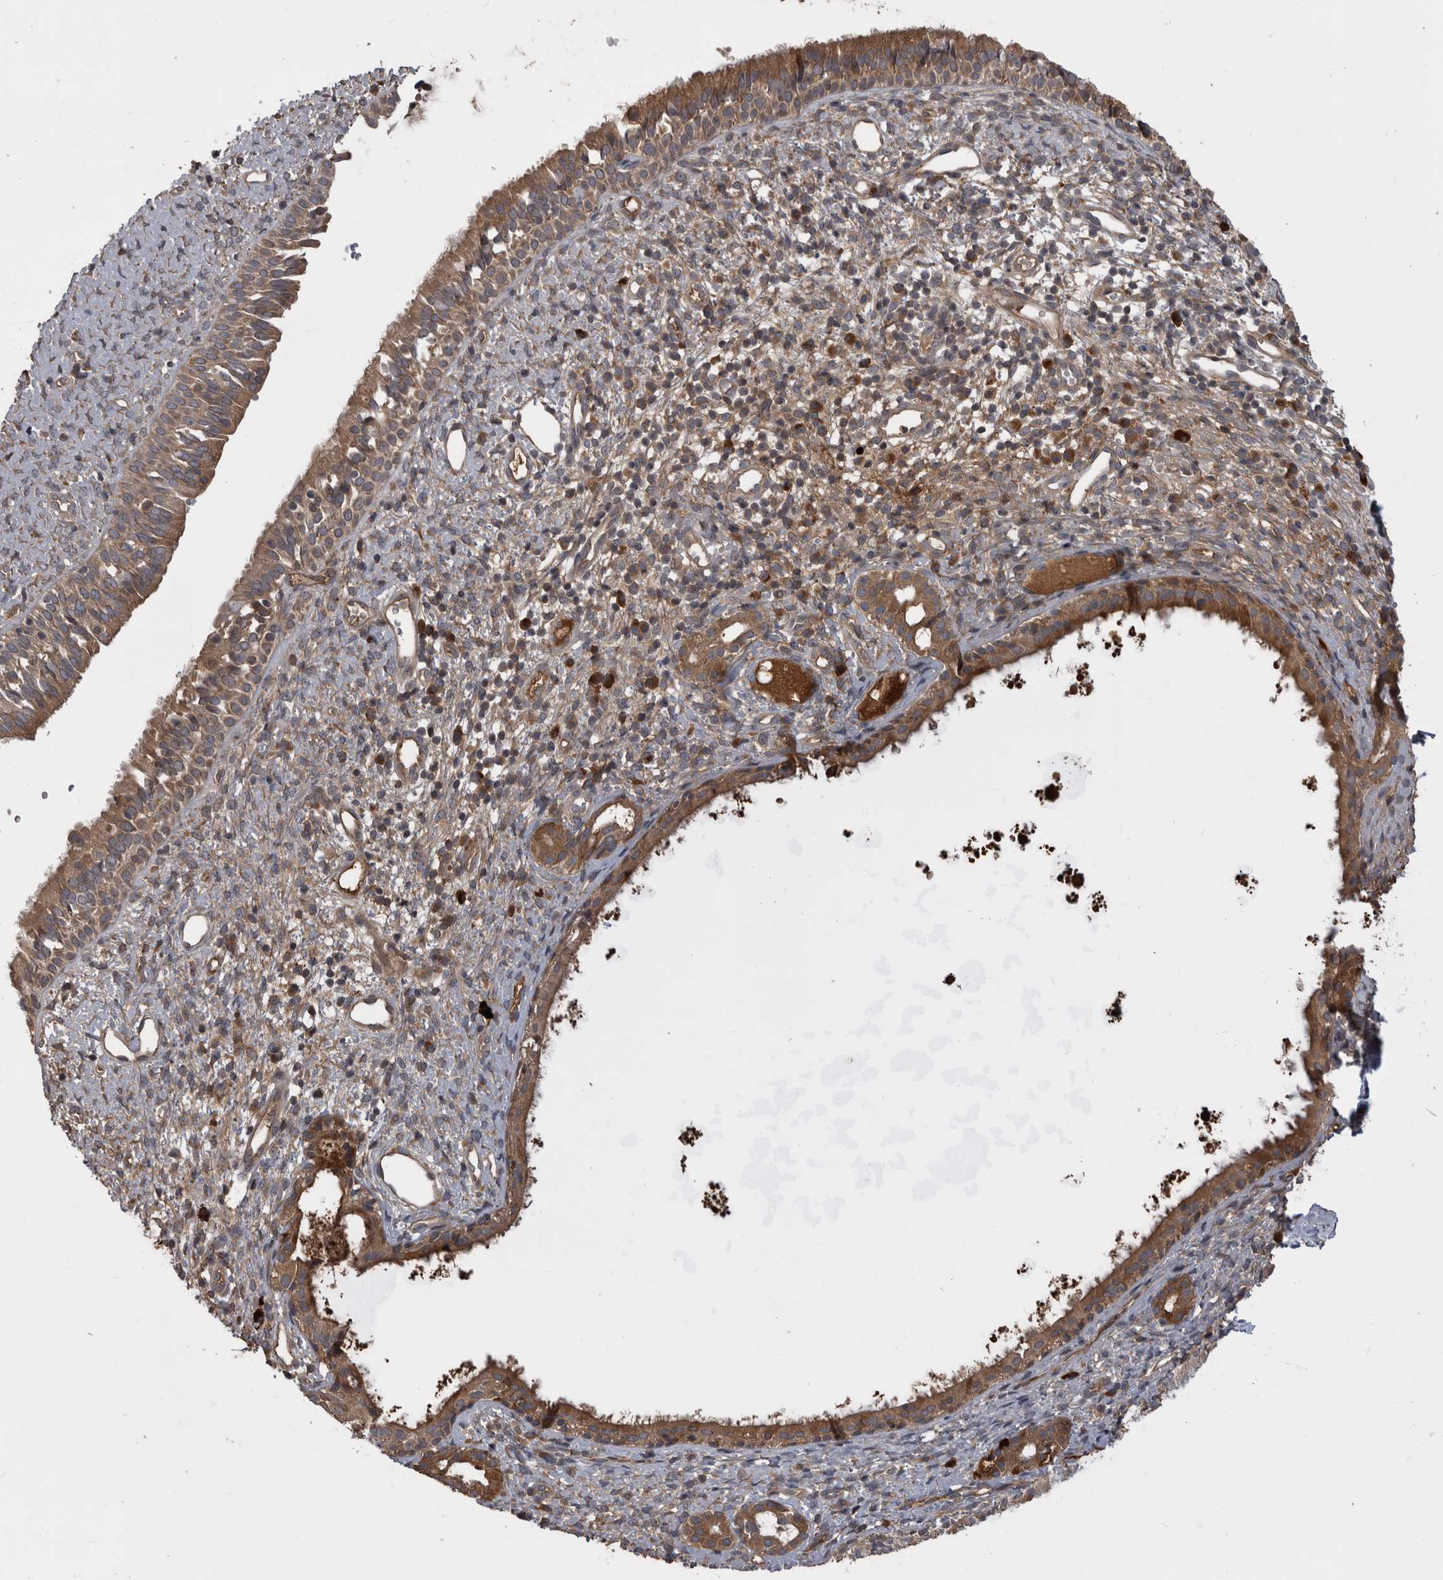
{"staining": {"intensity": "moderate", "quantity": ">75%", "location": "cytoplasmic/membranous"}, "tissue": "nasopharynx", "cell_type": "Respiratory epithelial cells", "image_type": "normal", "snomed": [{"axis": "morphology", "description": "Normal tissue, NOS"}, {"axis": "topography", "description": "Nasopharynx"}], "caption": "This photomicrograph shows immunohistochemistry staining of unremarkable nasopharynx, with medium moderate cytoplasmic/membranous staining in approximately >75% of respiratory epithelial cells.", "gene": "RAB3GAP2", "patient": {"sex": "male", "age": 22}}